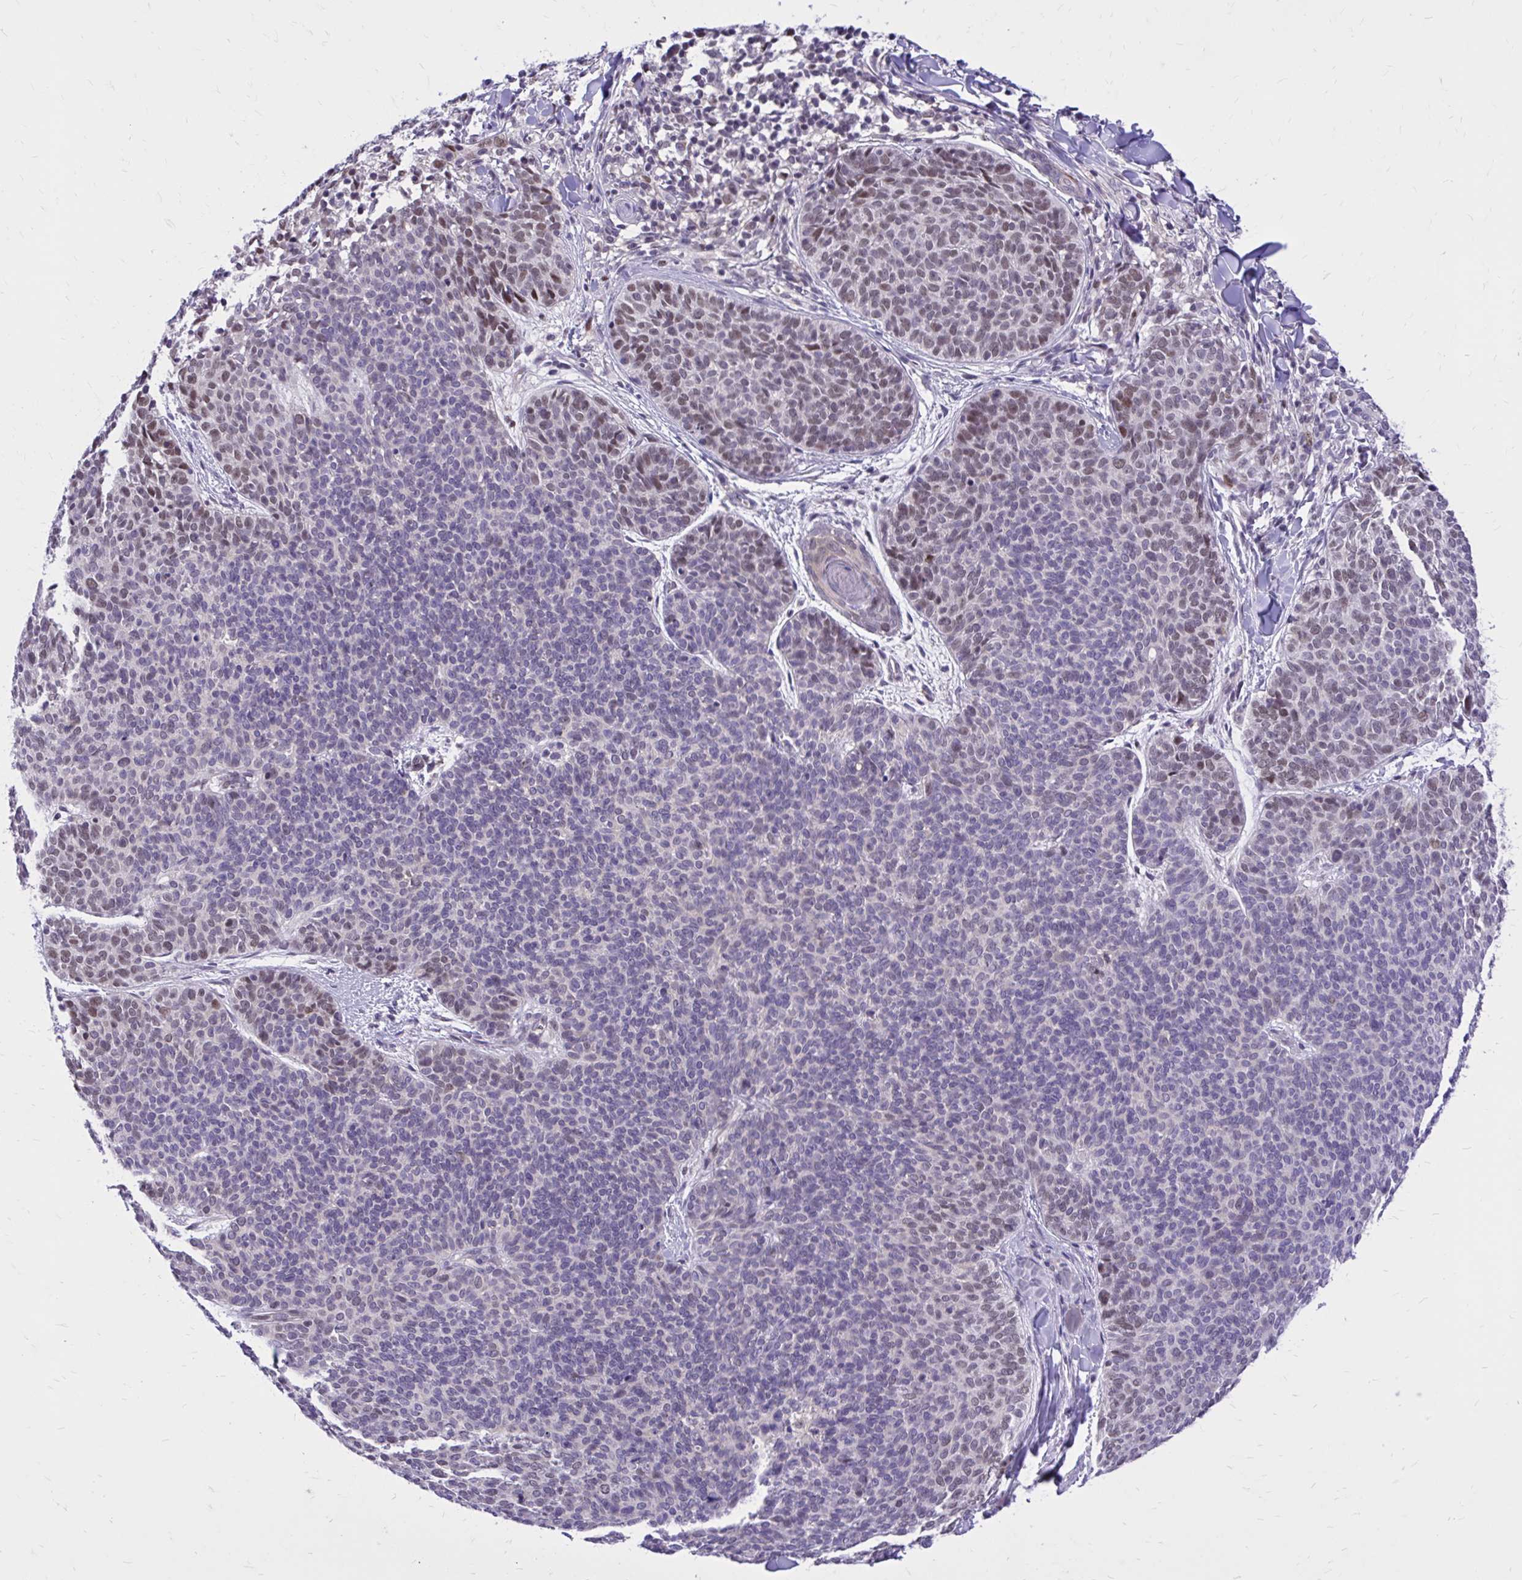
{"staining": {"intensity": "moderate", "quantity": "25%-75%", "location": "nuclear"}, "tissue": "skin cancer", "cell_type": "Tumor cells", "image_type": "cancer", "snomed": [{"axis": "morphology", "description": "Basal cell carcinoma"}, {"axis": "topography", "description": "Skin"}, {"axis": "topography", "description": "Skin of face"}], "caption": "IHC image of skin cancer (basal cell carcinoma) stained for a protein (brown), which demonstrates medium levels of moderate nuclear staining in about 25%-75% of tumor cells.", "gene": "ZBTB25", "patient": {"sex": "male", "age": 56}}